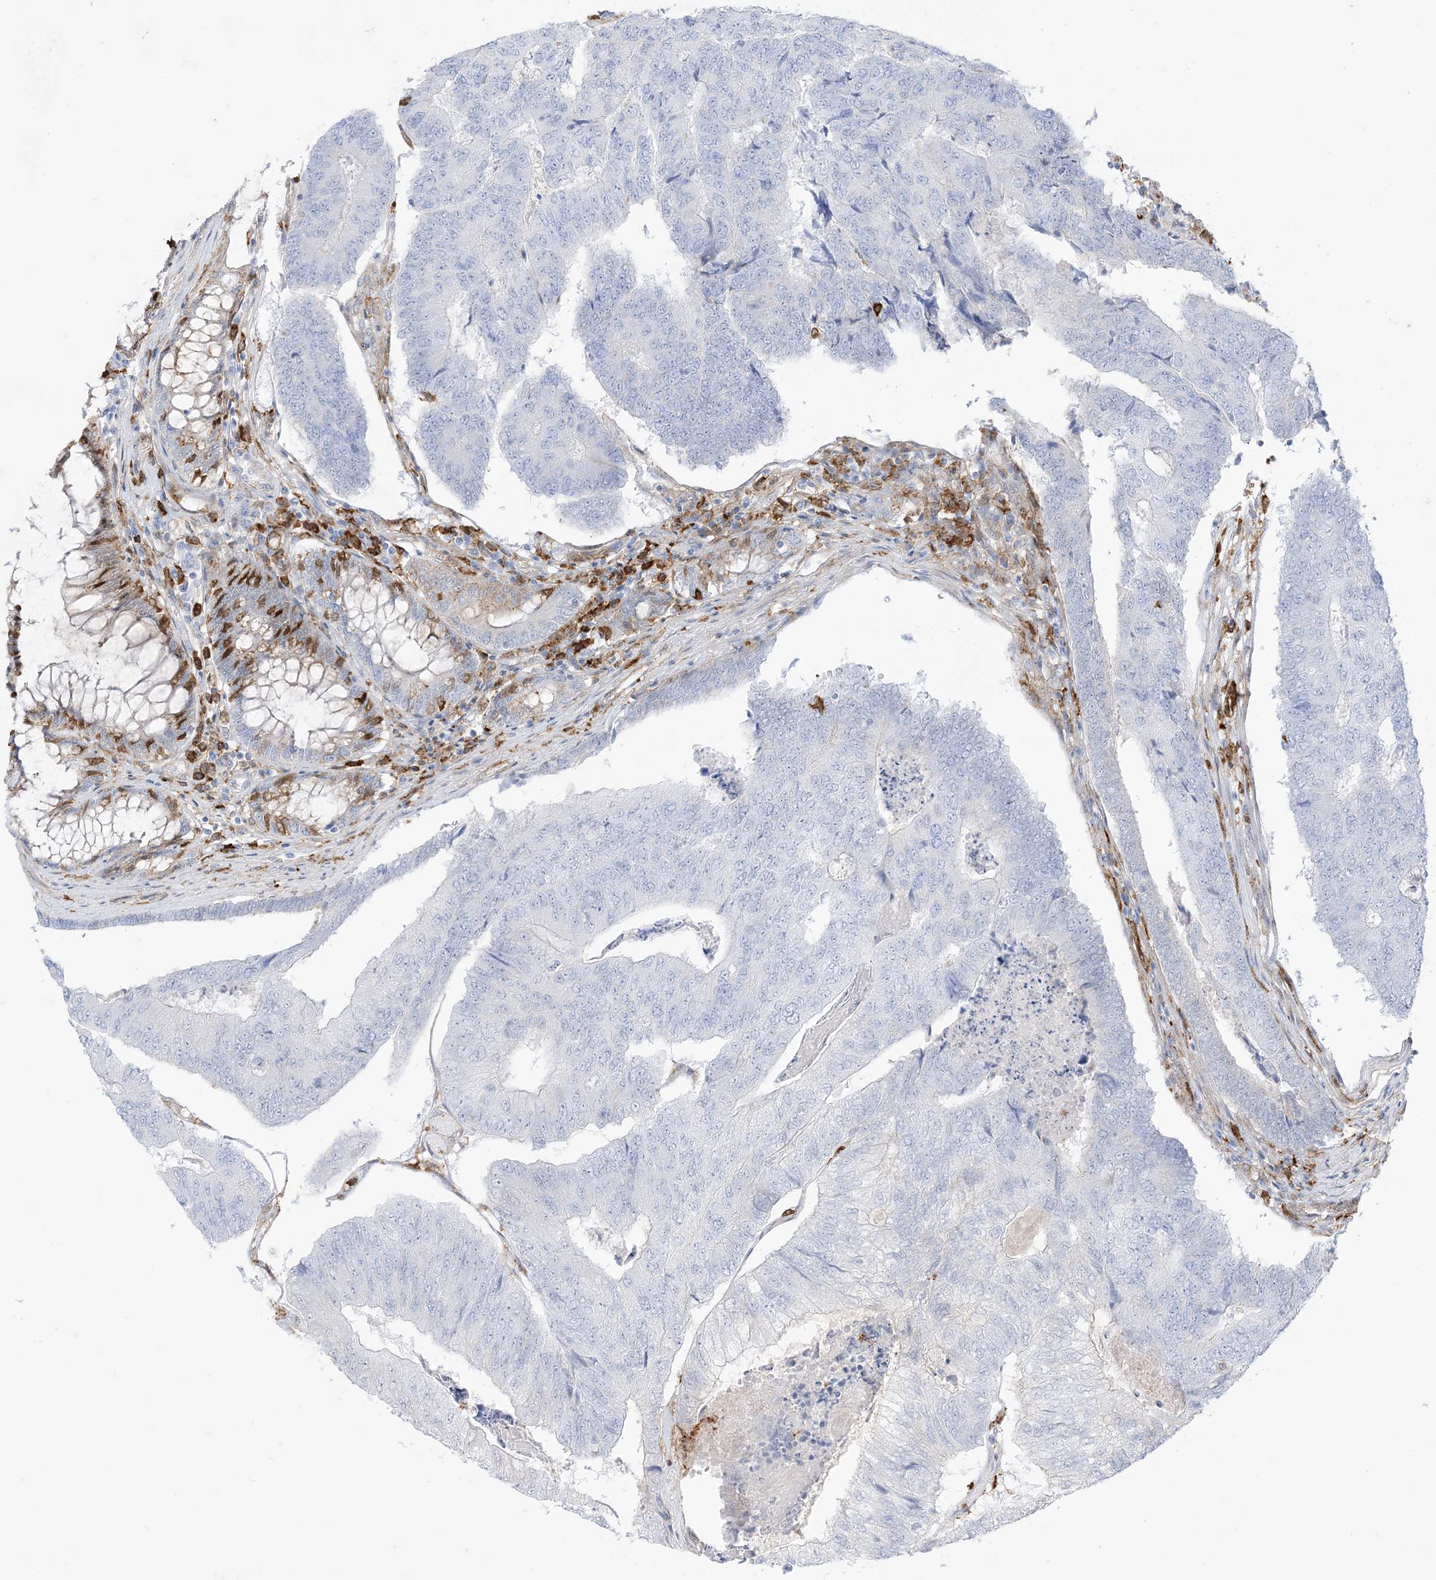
{"staining": {"intensity": "negative", "quantity": "none", "location": "none"}, "tissue": "colorectal cancer", "cell_type": "Tumor cells", "image_type": "cancer", "snomed": [{"axis": "morphology", "description": "Adenocarcinoma, NOS"}, {"axis": "topography", "description": "Colon"}], "caption": "Immunohistochemical staining of colorectal cancer demonstrates no significant staining in tumor cells.", "gene": "GSN", "patient": {"sex": "female", "age": 67}}